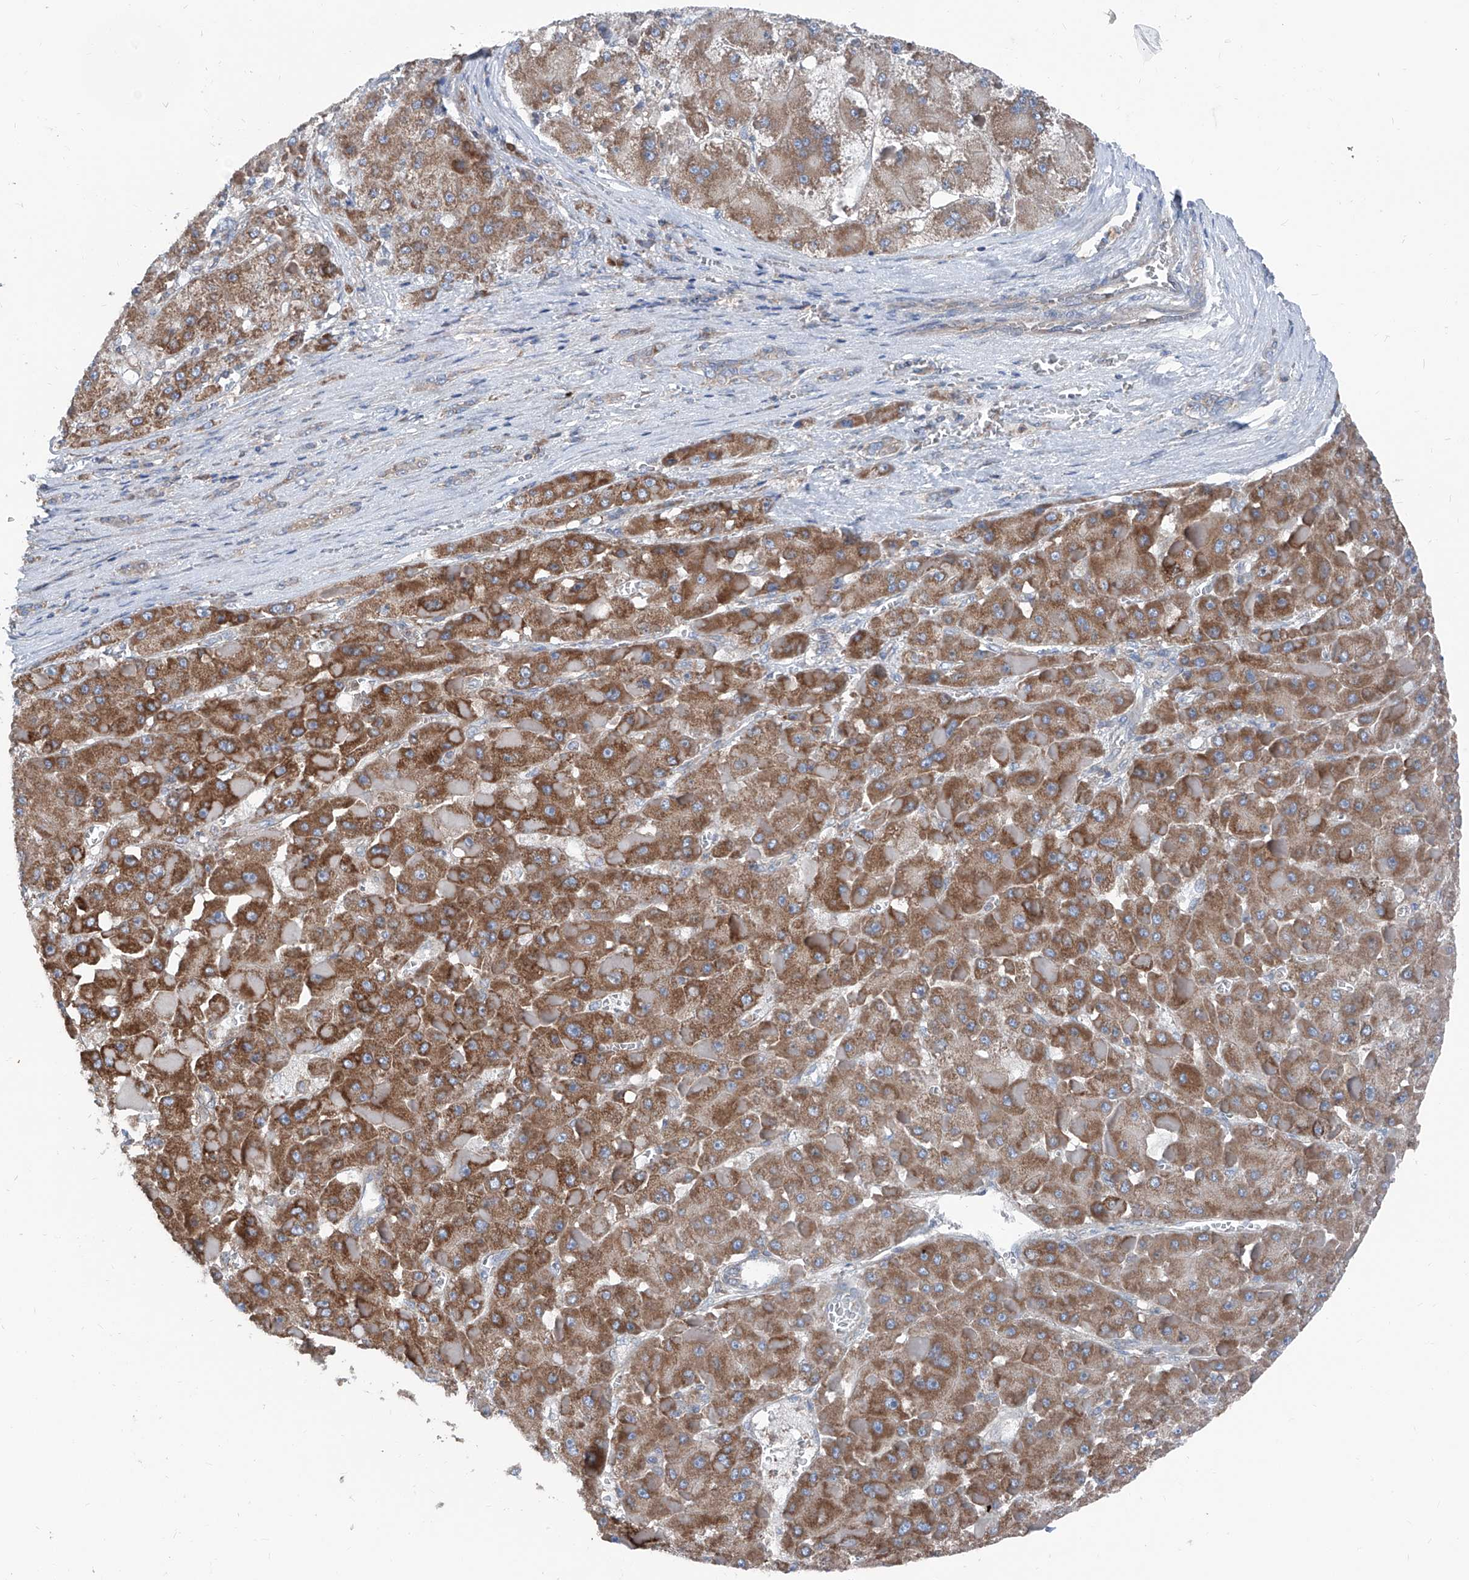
{"staining": {"intensity": "moderate", "quantity": ">75%", "location": "cytoplasmic/membranous"}, "tissue": "liver cancer", "cell_type": "Tumor cells", "image_type": "cancer", "snomed": [{"axis": "morphology", "description": "Carcinoma, Hepatocellular, NOS"}, {"axis": "topography", "description": "Liver"}], "caption": "A micrograph of human liver cancer (hepatocellular carcinoma) stained for a protein demonstrates moderate cytoplasmic/membranous brown staining in tumor cells.", "gene": "GPAT3", "patient": {"sex": "female", "age": 73}}